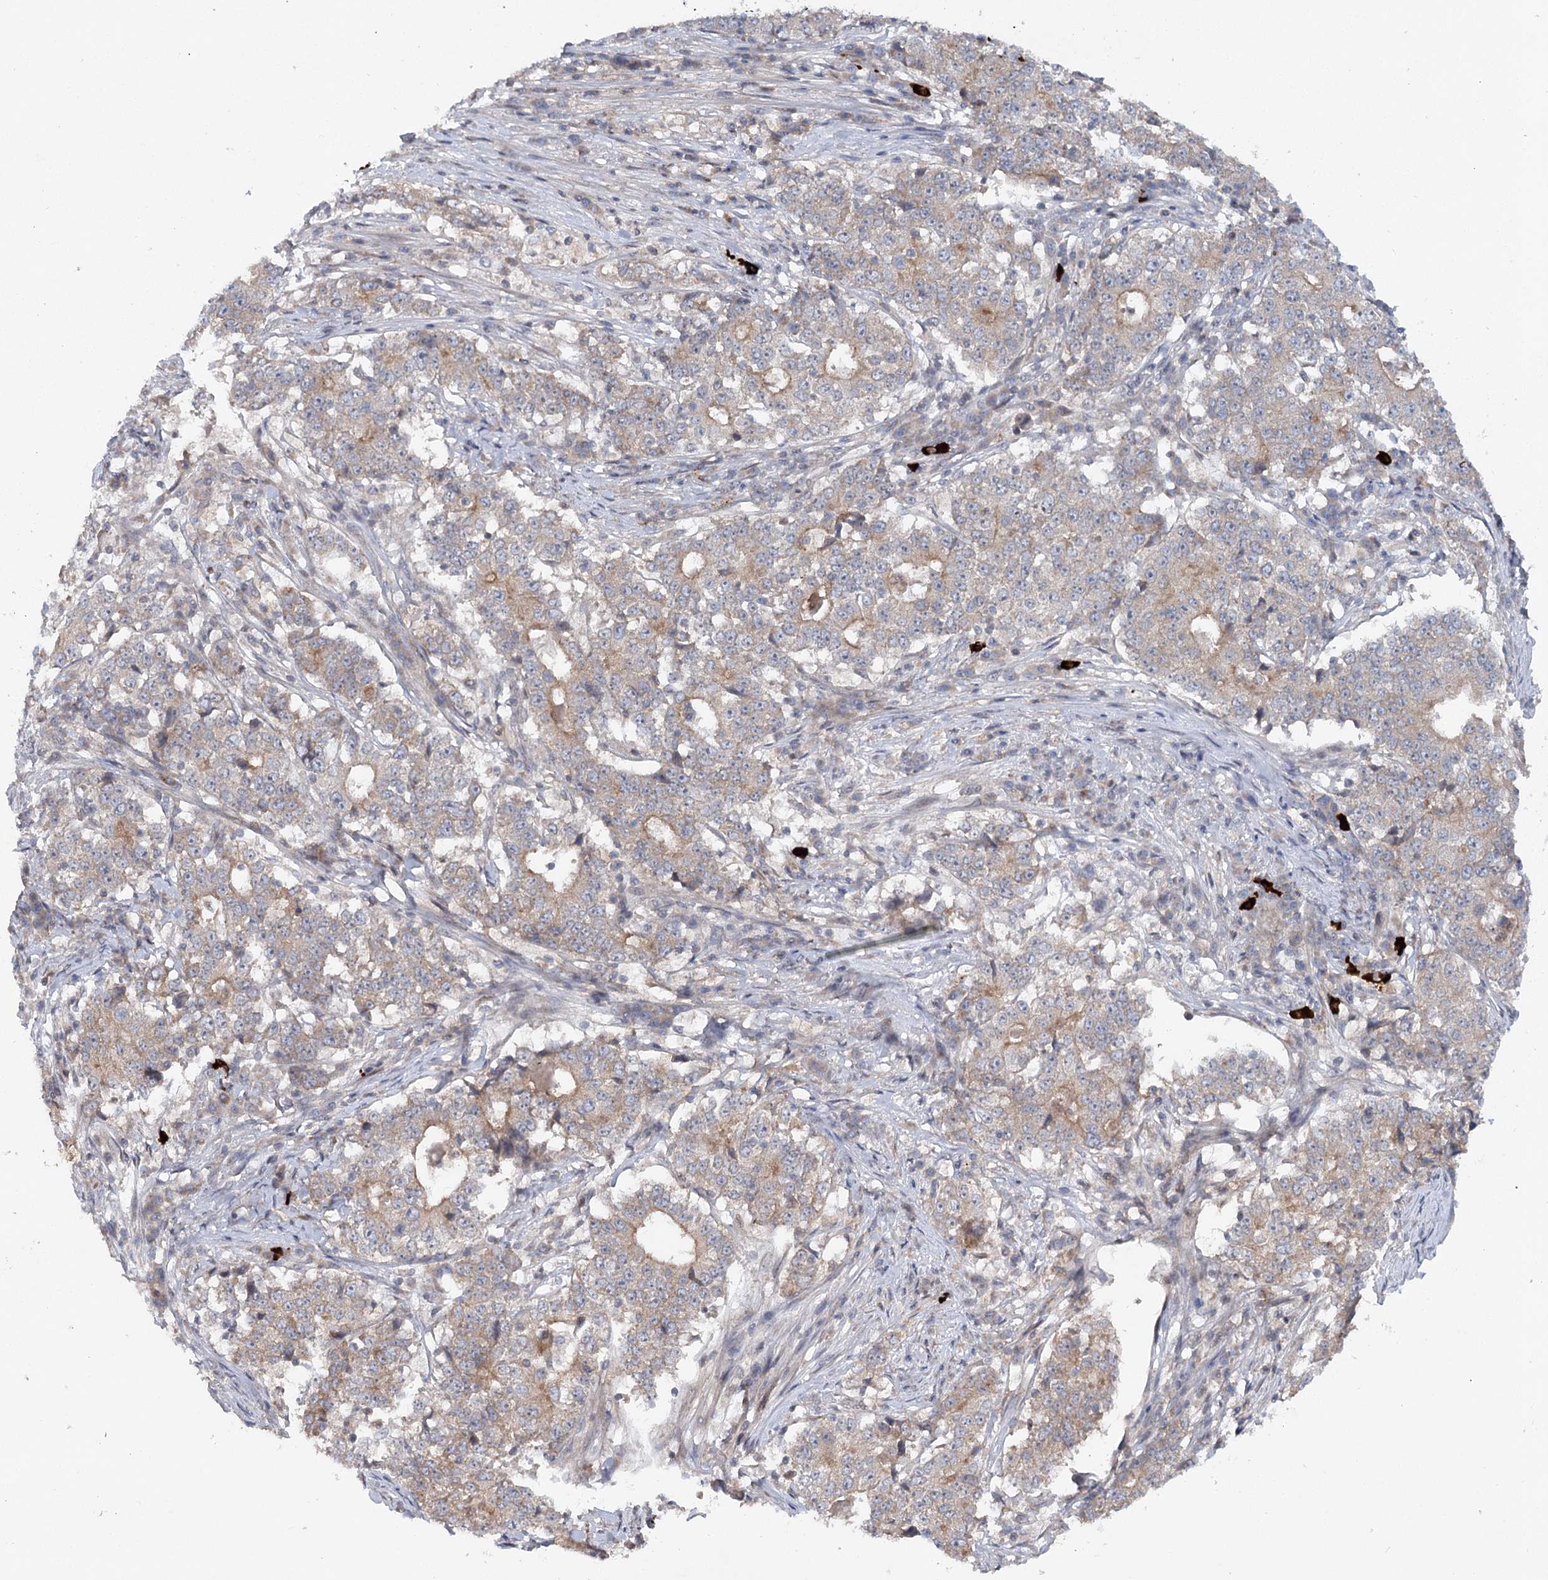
{"staining": {"intensity": "weak", "quantity": ">75%", "location": "cytoplasmic/membranous"}, "tissue": "stomach cancer", "cell_type": "Tumor cells", "image_type": "cancer", "snomed": [{"axis": "morphology", "description": "Adenocarcinoma, NOS"}, {"axis": "topography", "description": "Stomach"}], "caption": "Stomach cancer (adenocarcinoma) was stained to show a protein in brown. There is low levels of weak cytoplasmic/membranous staining in about >75% of tumor cells.", "gene": "MAP3K13", "patient": {"sex": "male", "age": 59}}